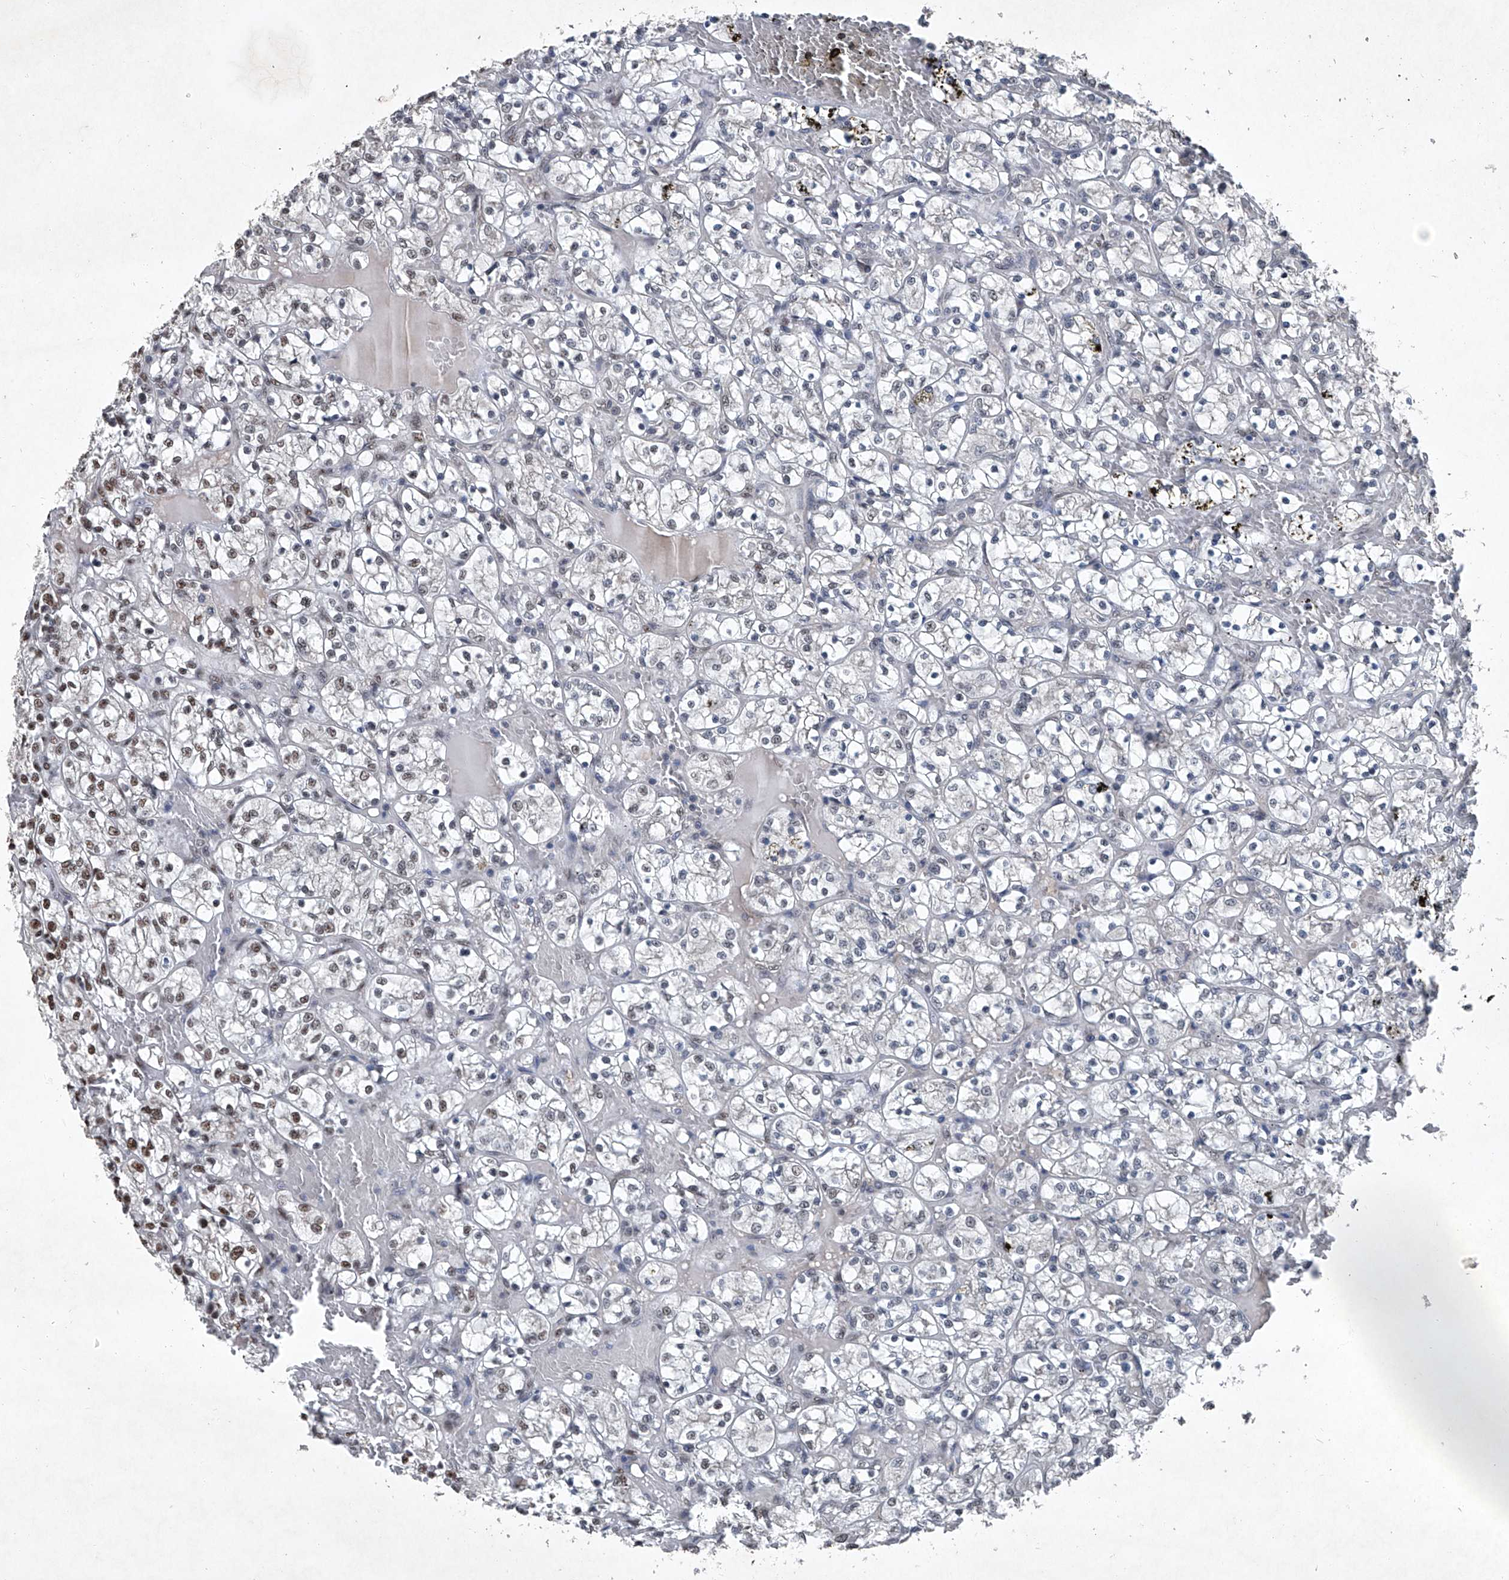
{"staining": {"intensity": "strong", "quantity": "<25%", "location": "nuclear"}, "tissue": "renal cancer", "cell_type": "Tumor cells", "image_type": "cancer", "snomed": [{"axis": "morphology", "description": "Adenocarcinoma, NOS"}, {"axis": "topography", "description": "Kidney"}], "caption": "Immunohistochemical staining of human adenocarcinoma (renal) demonstrates strong nuclear protein positivity in approximately <25% of tumor cells. (Brightfield microscopy of DAB IHC at high magnification).", "gene": "DDX39B", "patient": {"sex": "female", "age": 69}}